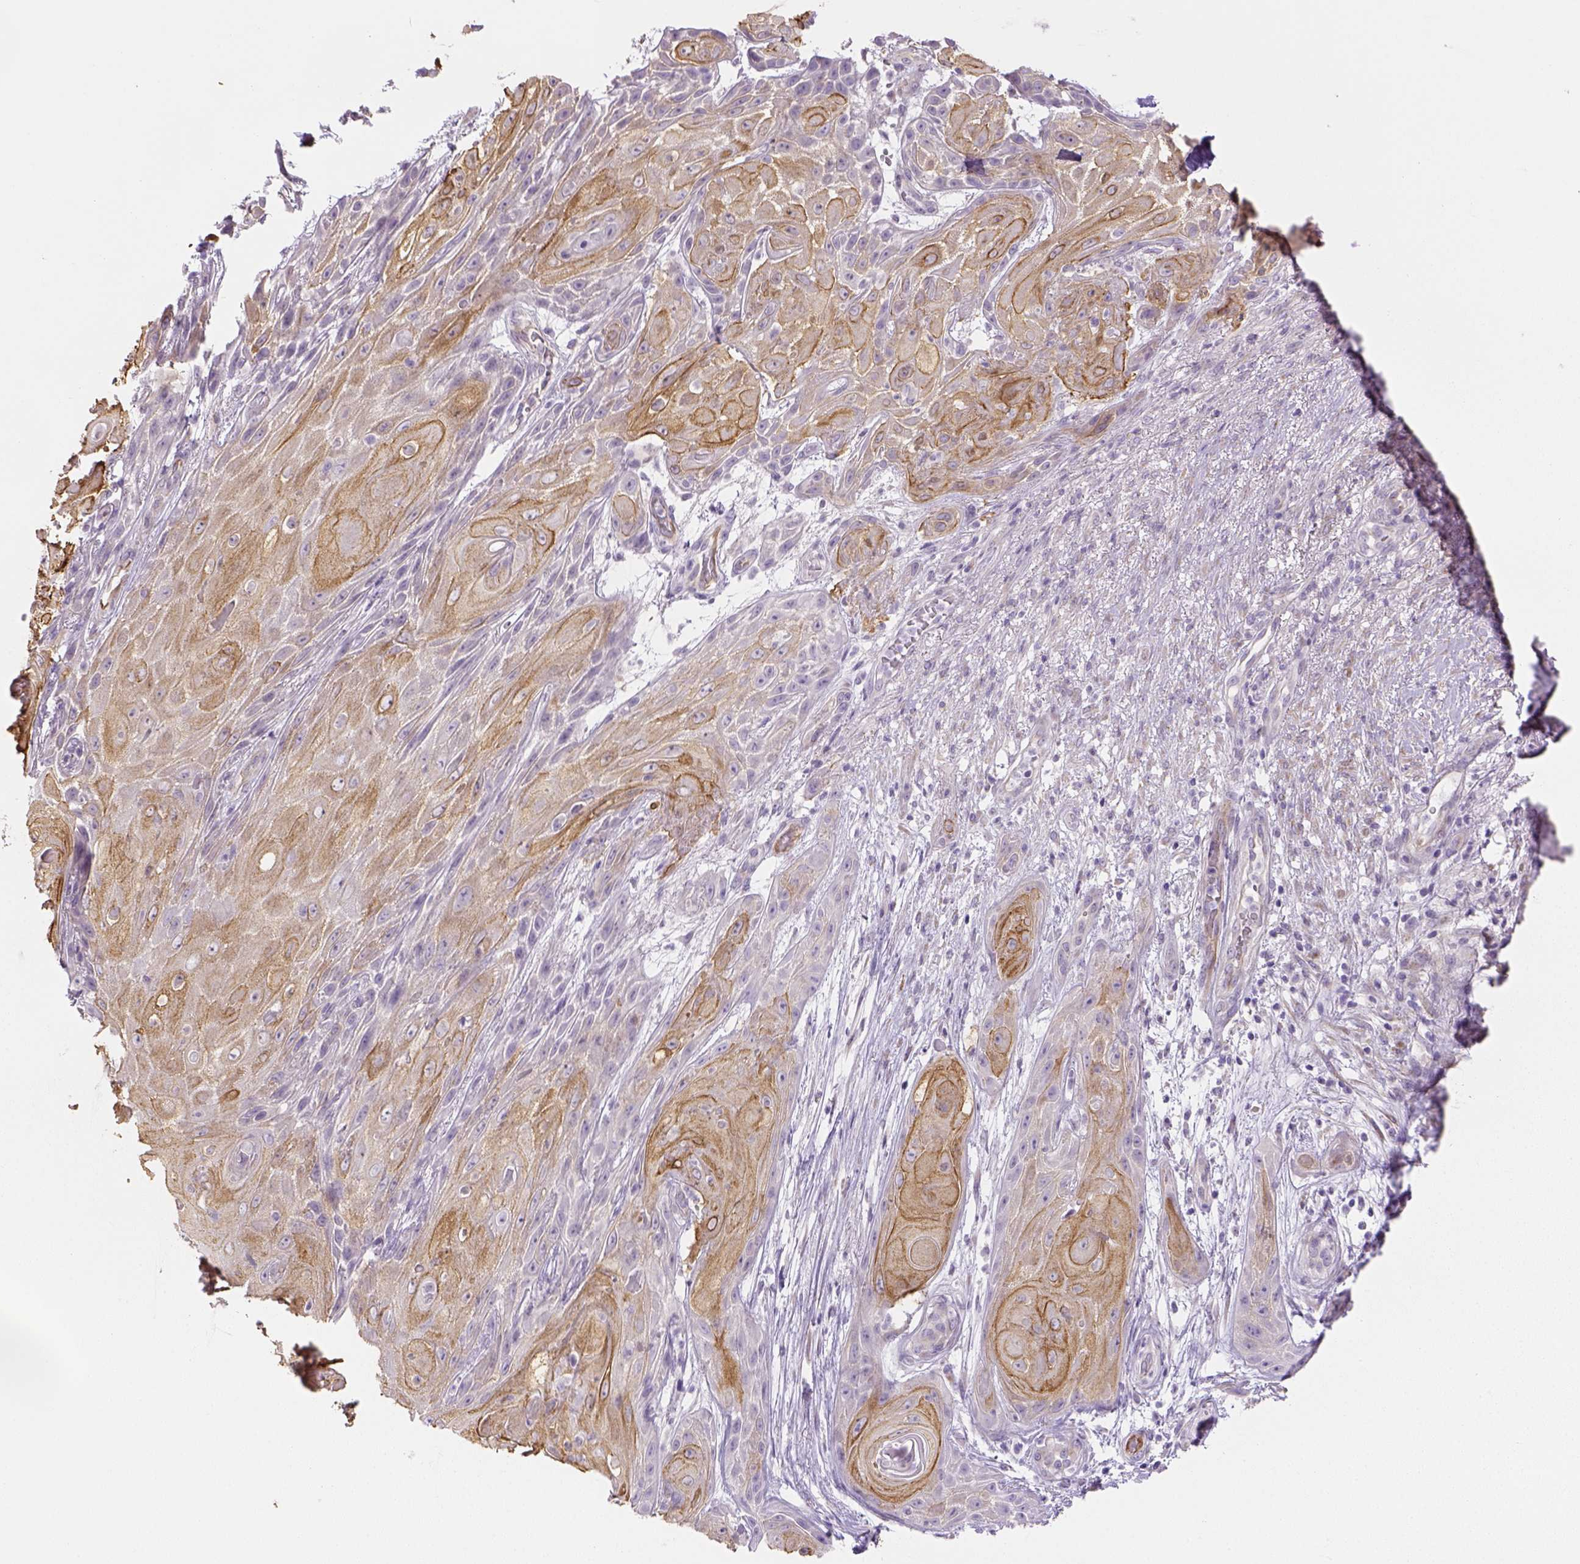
{"staining": {"intensity": "moderate", "quantity": "25%-75%", "location": "cytoplasmic/membranous"}, "tissue": "skin cancer", "cell_type": "Tumor cells", "image_type": "cancer", "snomed": [{"axis": "morphology", "description": "Squamous cell carcinoma, NOS"}, {"axis": "topography", "description": "Skin"}], "caption": "Brown immunohistochemical staining in human skin squamous cell carcinoma displays moderate cytoplasmic/membranous expression in about 25%-75% of tumor cells.", "gene": "CACNB1", "patient": {"sex": "male", "age": 62}}